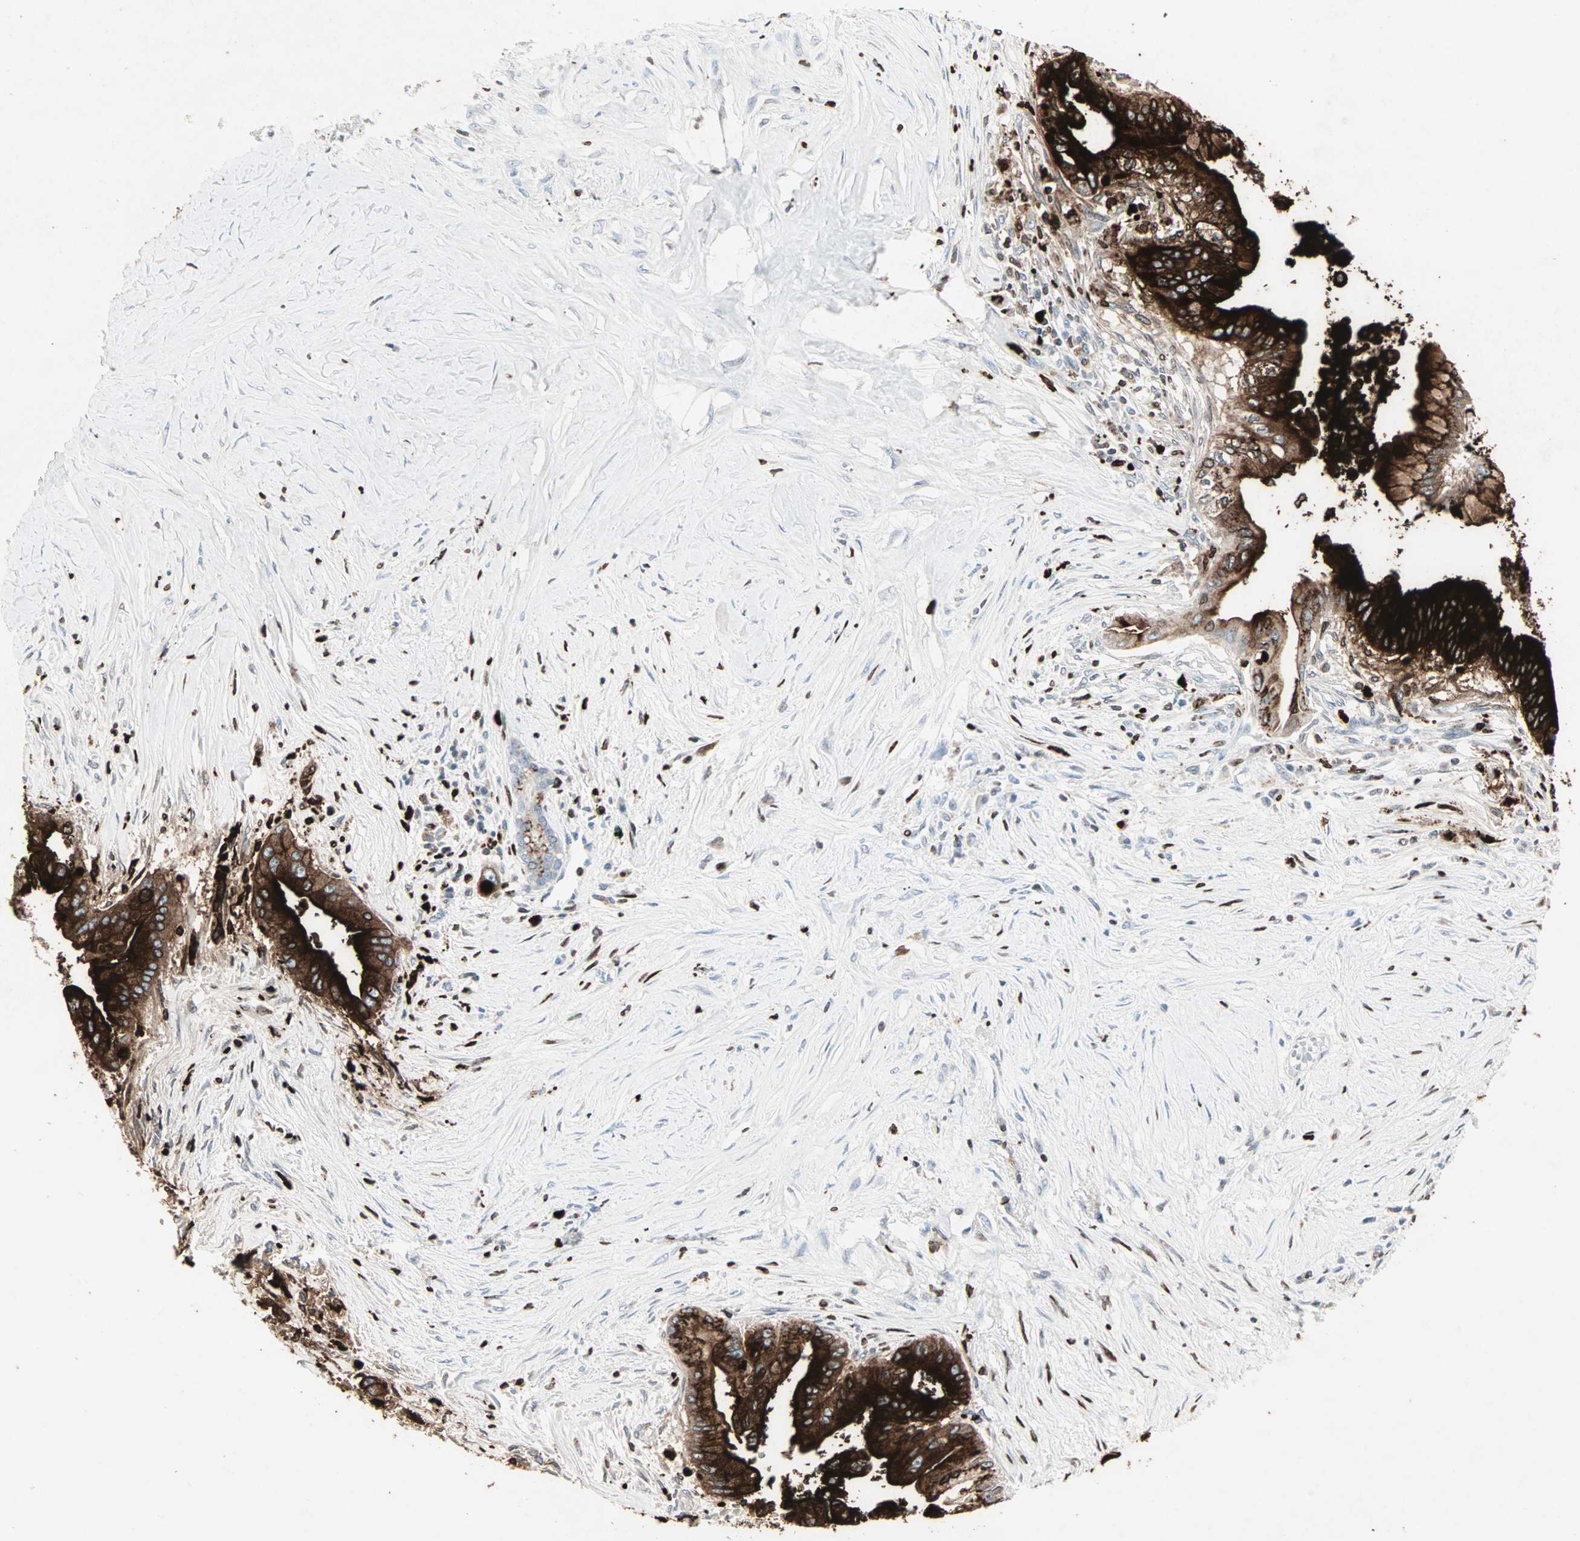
{"staining": {"intensity": "strong", "quantity": ">75%", "location": "cytoplasmic/membranous"}, "tissue": "pancreatic cancer", "cell_type": "Tumor cells", "image_type": "cancer", "snomed": [{"axis": "morphology", "description": "Adenocarcinoma, NOS"}, {"axis": "topography", "description": "Pancreas"}], "caption": "Pancreatic cancer stained for a protein demonstrates strong cytoplasmic/membranous positivity in tumor cells. The protein of interest is stained brown, and the nuclei are stained in blue (DAB (3,3'-diaminobenzidine) IHC with brightfield microscopy, high magnification).", "gene": "CEACAM6", "patient": {"sex": "male", "age": 59}}